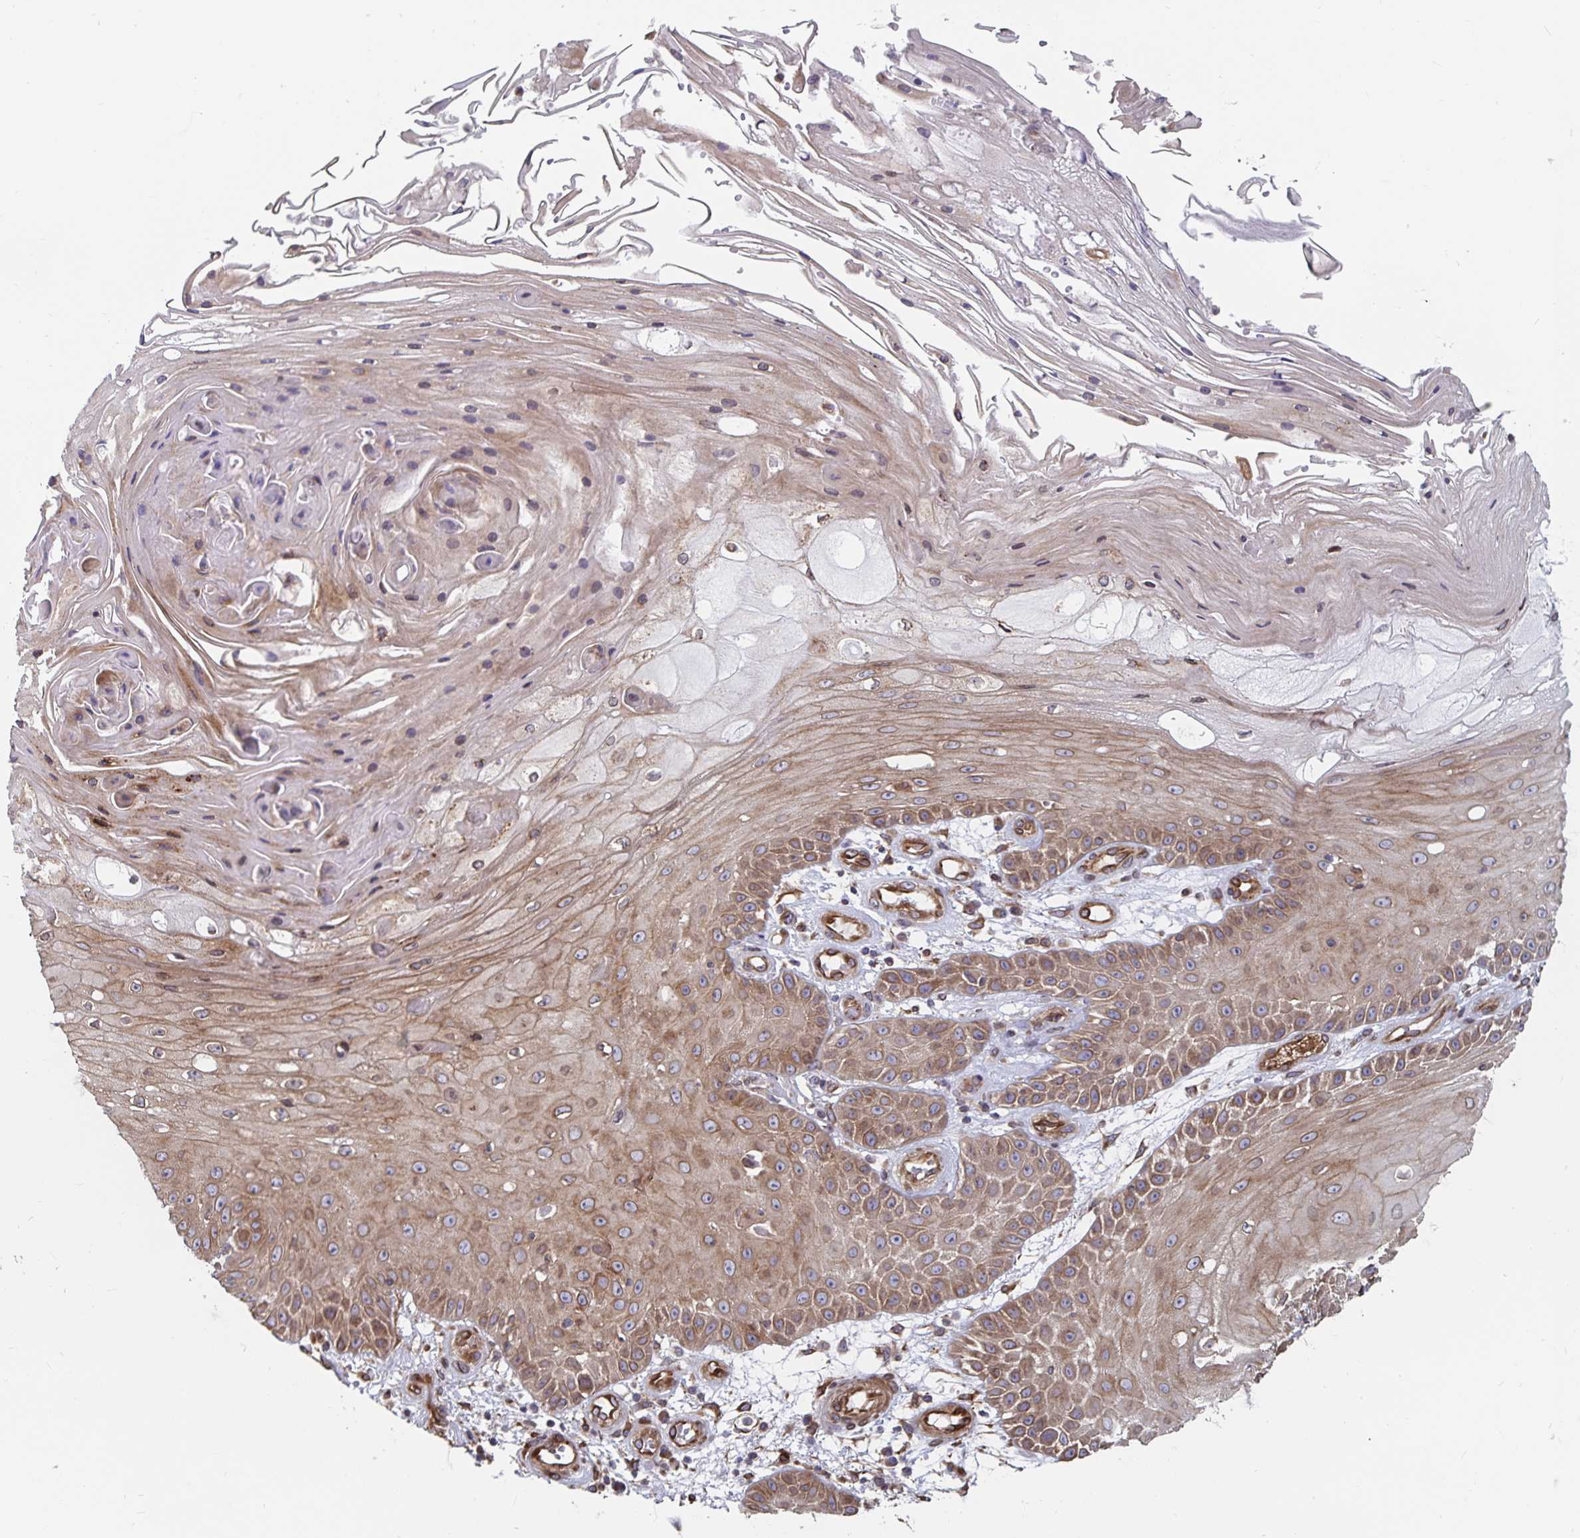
{"staining": {"intensity": "weak", "quantity": "25%-75%", "location": "cytoplasmic/membranous"}, "tissue": "skin cancer", "cell_type": "Tumor cells", "image_type": "cancer", "snomed": [{"axis": "morphology", "description": "Squamous cell carcinoma, NOS"}, {"axis": "topography", "description": "Skin"}], "caption": "Skin cancer stained for a protein (brown) exhibits weak cytoplasmic/membranous positive positivity in about 25%-75% of tumor cells.", "gene": "BCAP29", "patient": {"sex": "male", "age": 70}}